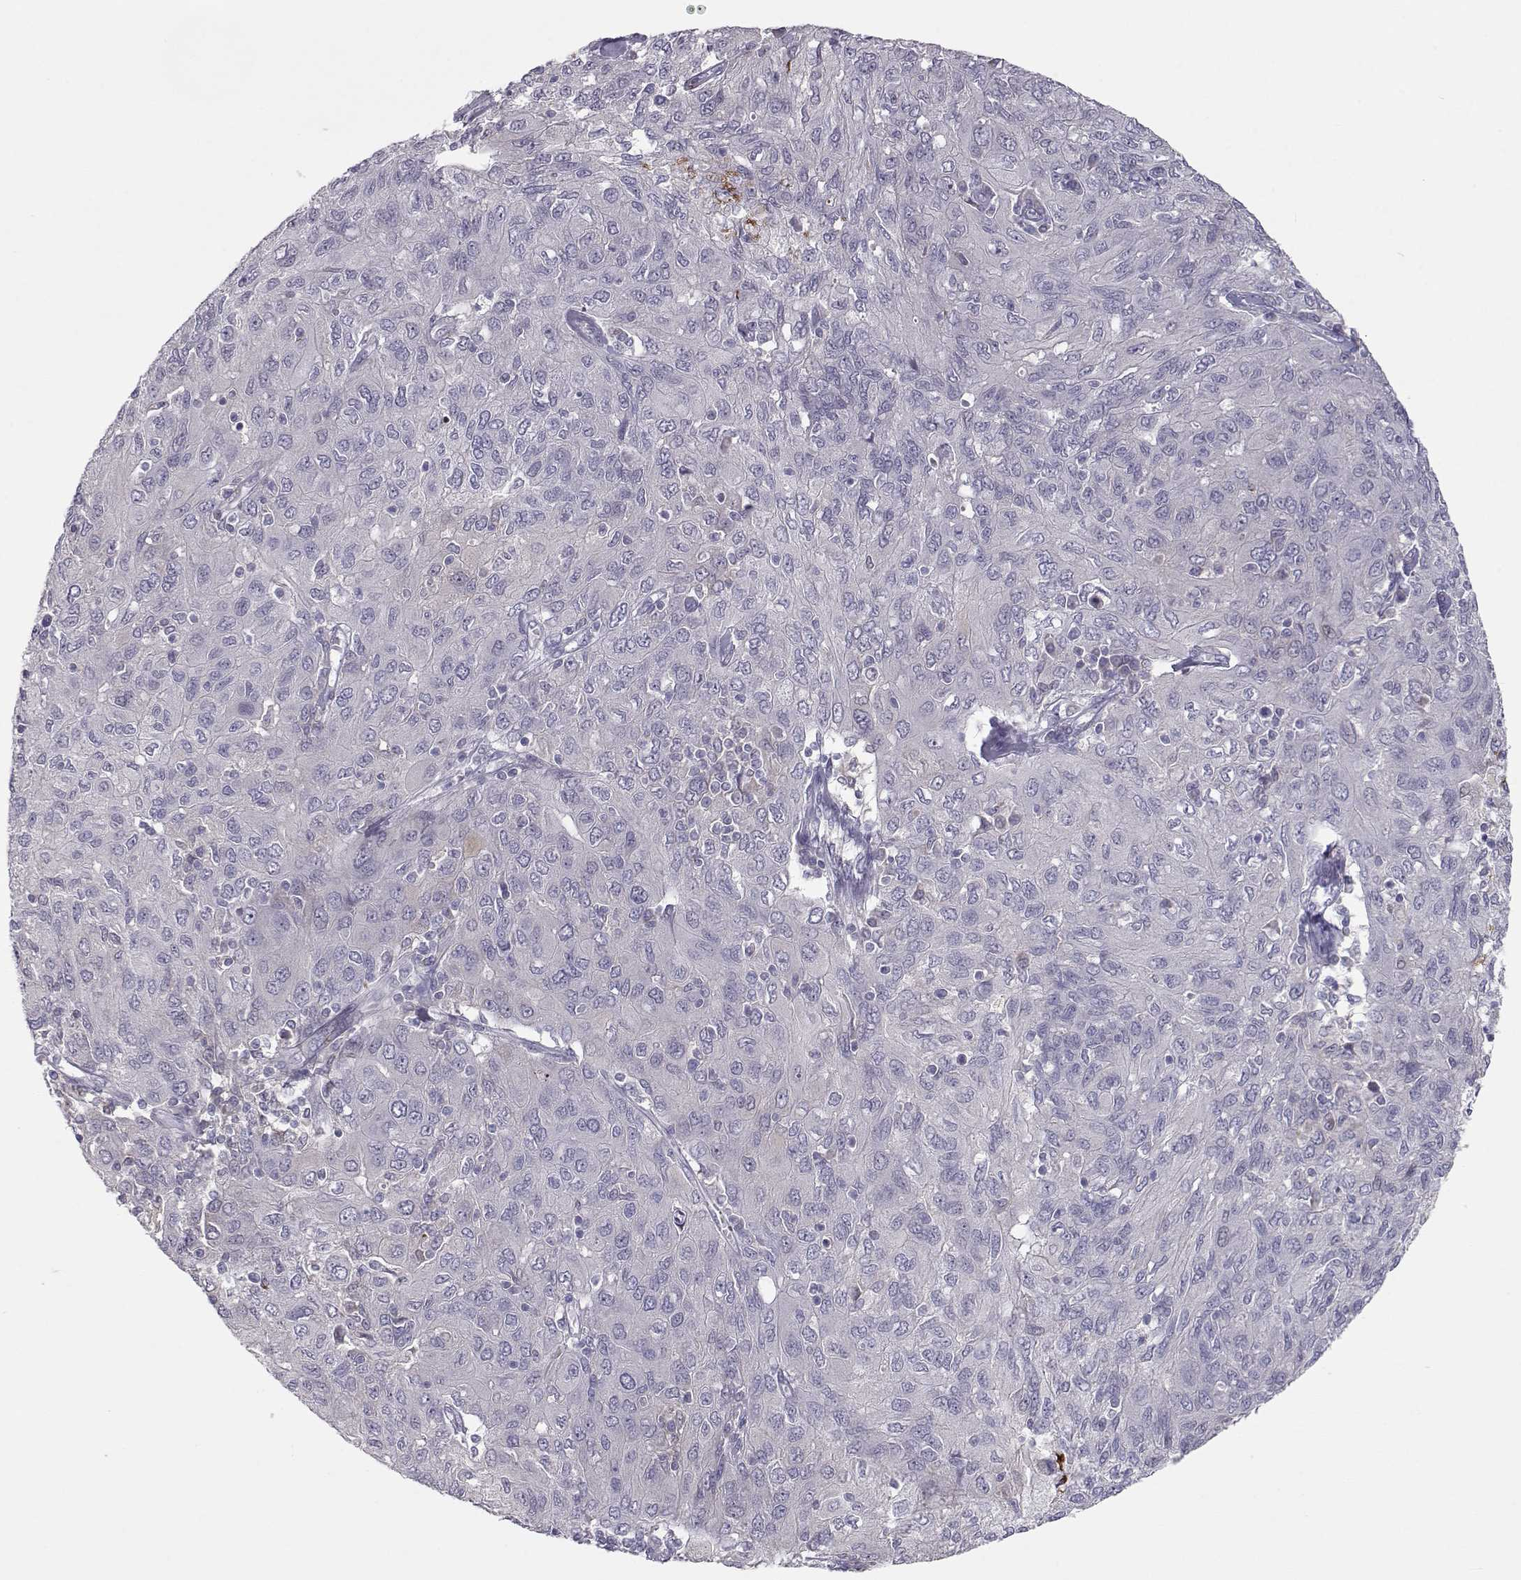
{"staining": {"intensity": "negative", "quantity": "none", "location": "none"}, "tissue": "ovarian cancer", "cell_type": "Tumor cells", "image_type": "cancer", "snomed": [{"axis": "morphology", "description": "Carcinoma, endometroid"}, {"axis": "topography", "description": "Ovary"}], "caption": "IHC of human ovarian cancer (endometroid carcinoma) displays no staining in tumor cells.", "gene": "NPVF", "patient": {"sex": "female", "age": 50}}